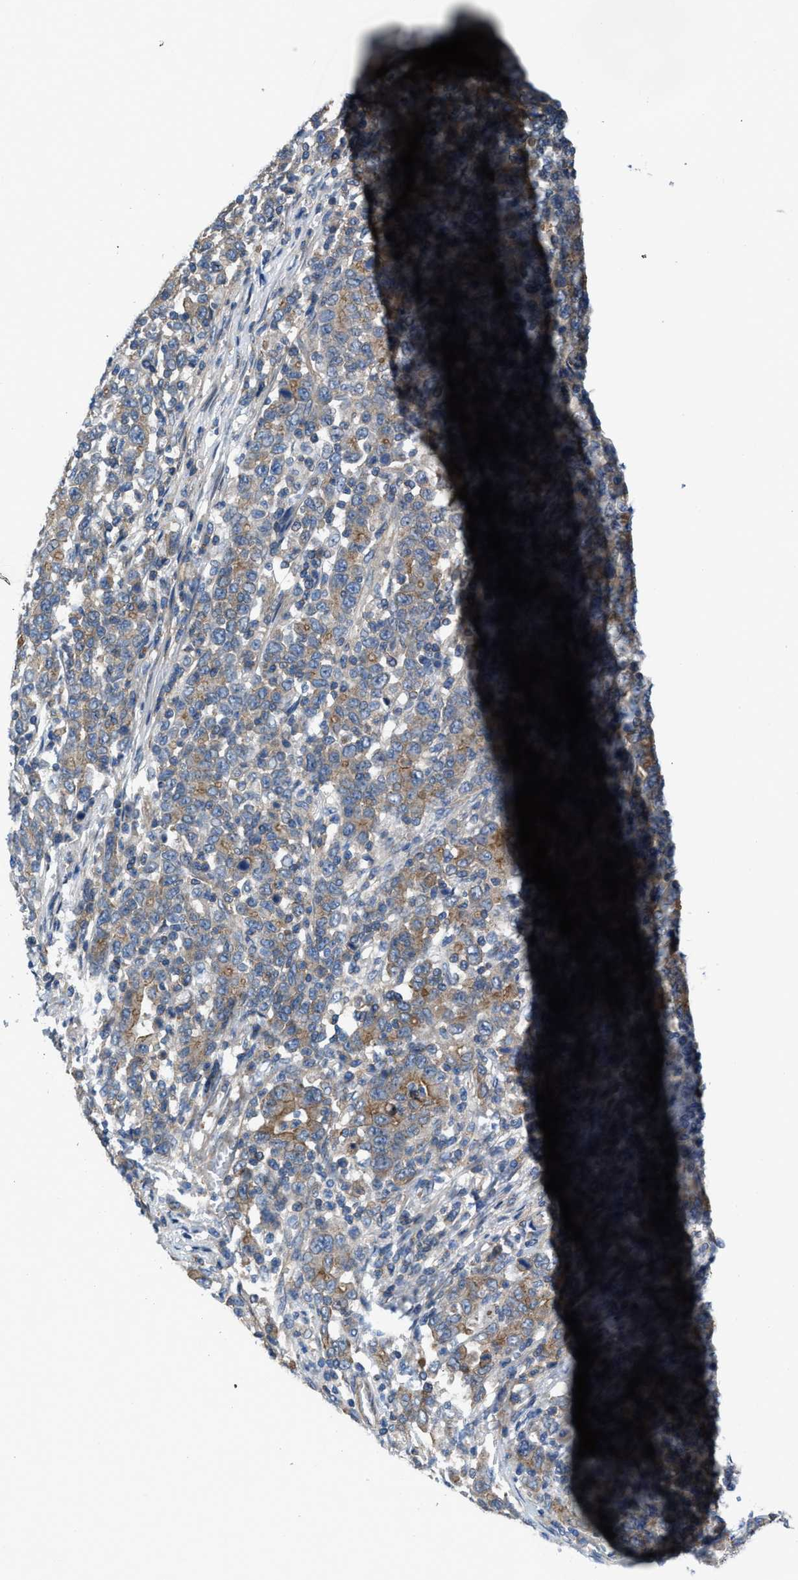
{"staining": {"intensity": "moderate", "quantity": ">75%", "location": "cytoplasmic/membranous"}, "tissue": "stomach cancer", "cell_type": "Tumor cells", "image_type": "cancer", "snomed": [{"axis": "morphology", "description": "Adenocarcinoma, NOS"}, {"axis": "topography", "description": "Stomach, upper"}], "caption": "The micrograph demonstrates staining of adenocarcinoma (stomach), revealing moderate cytoplasmic/membranous protein staining (brown color) within tumor cells. The staining was performed using DAB (3,3'-diaminobenzidine), with brown indicating positive protein expression. Nuclei are stained blue with hematoxylin.", "gene": "MYO18A", "patient": {"sex": "male", "age": 69}}